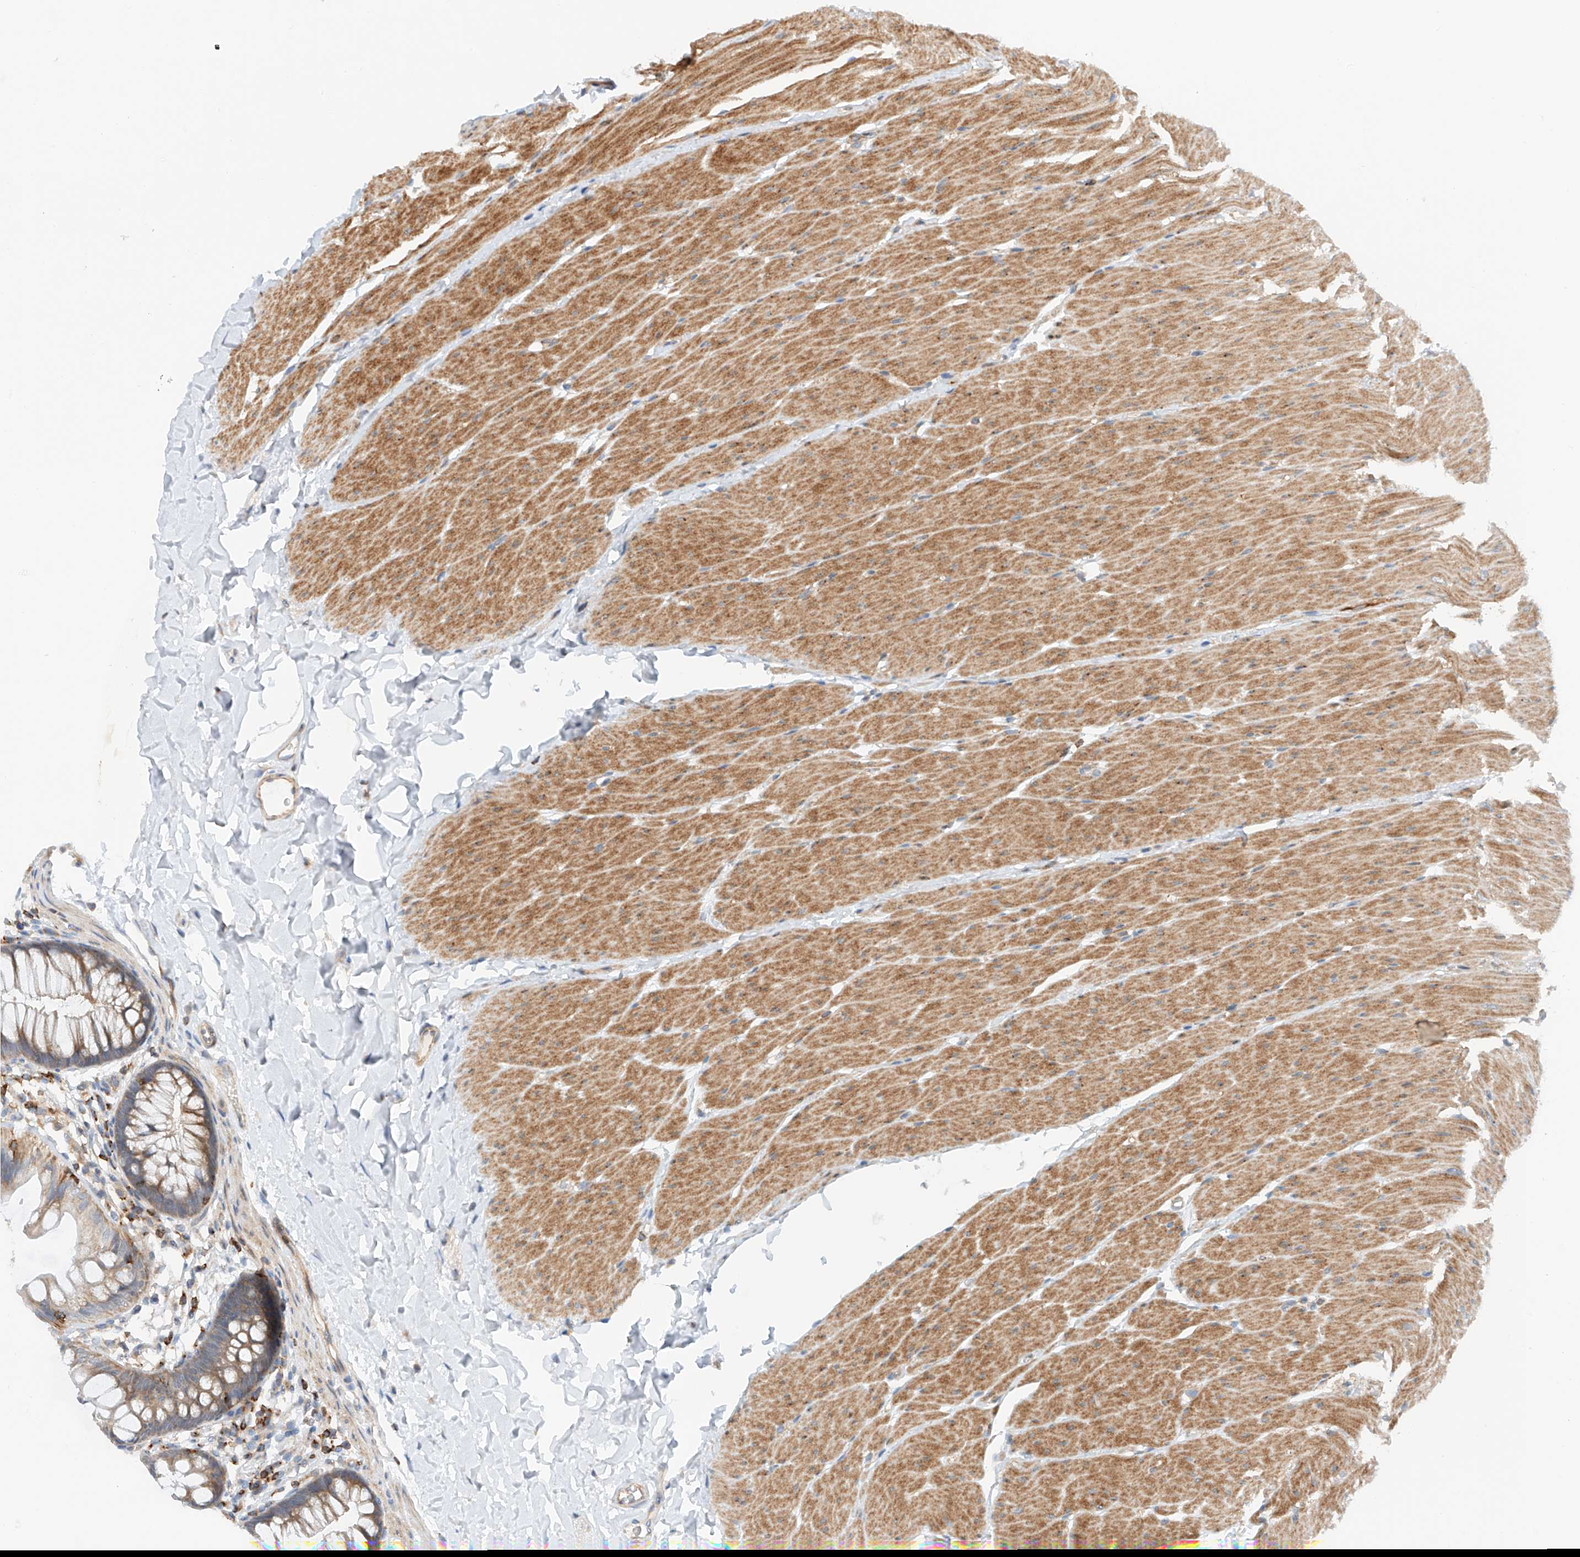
{"staining": {"intensity": "weak", "quantity": ">75%", "location": "cytoplasmic/membranous"}, "tissue": "colon", "cell_type": "Endothelial cells", "image_type": "normal", "snomed": [{"axis": "morphology", "description": "Normal tissue, NOS"}, {"axis": "topography", "description": "Colon"}], "caption": "High-magnification brightfield microscopy of unremarkable colon stained with DAB (3,3'-diaminobenzidine) (brown) and counterstained with hematoxylin (blue). endothelial cells exhibit weak cytoplasmic/membranous positivity is seen in approximately>75% of cells.", "gene": "MFN2", "patient": {"sex": "female", "age": 62}}